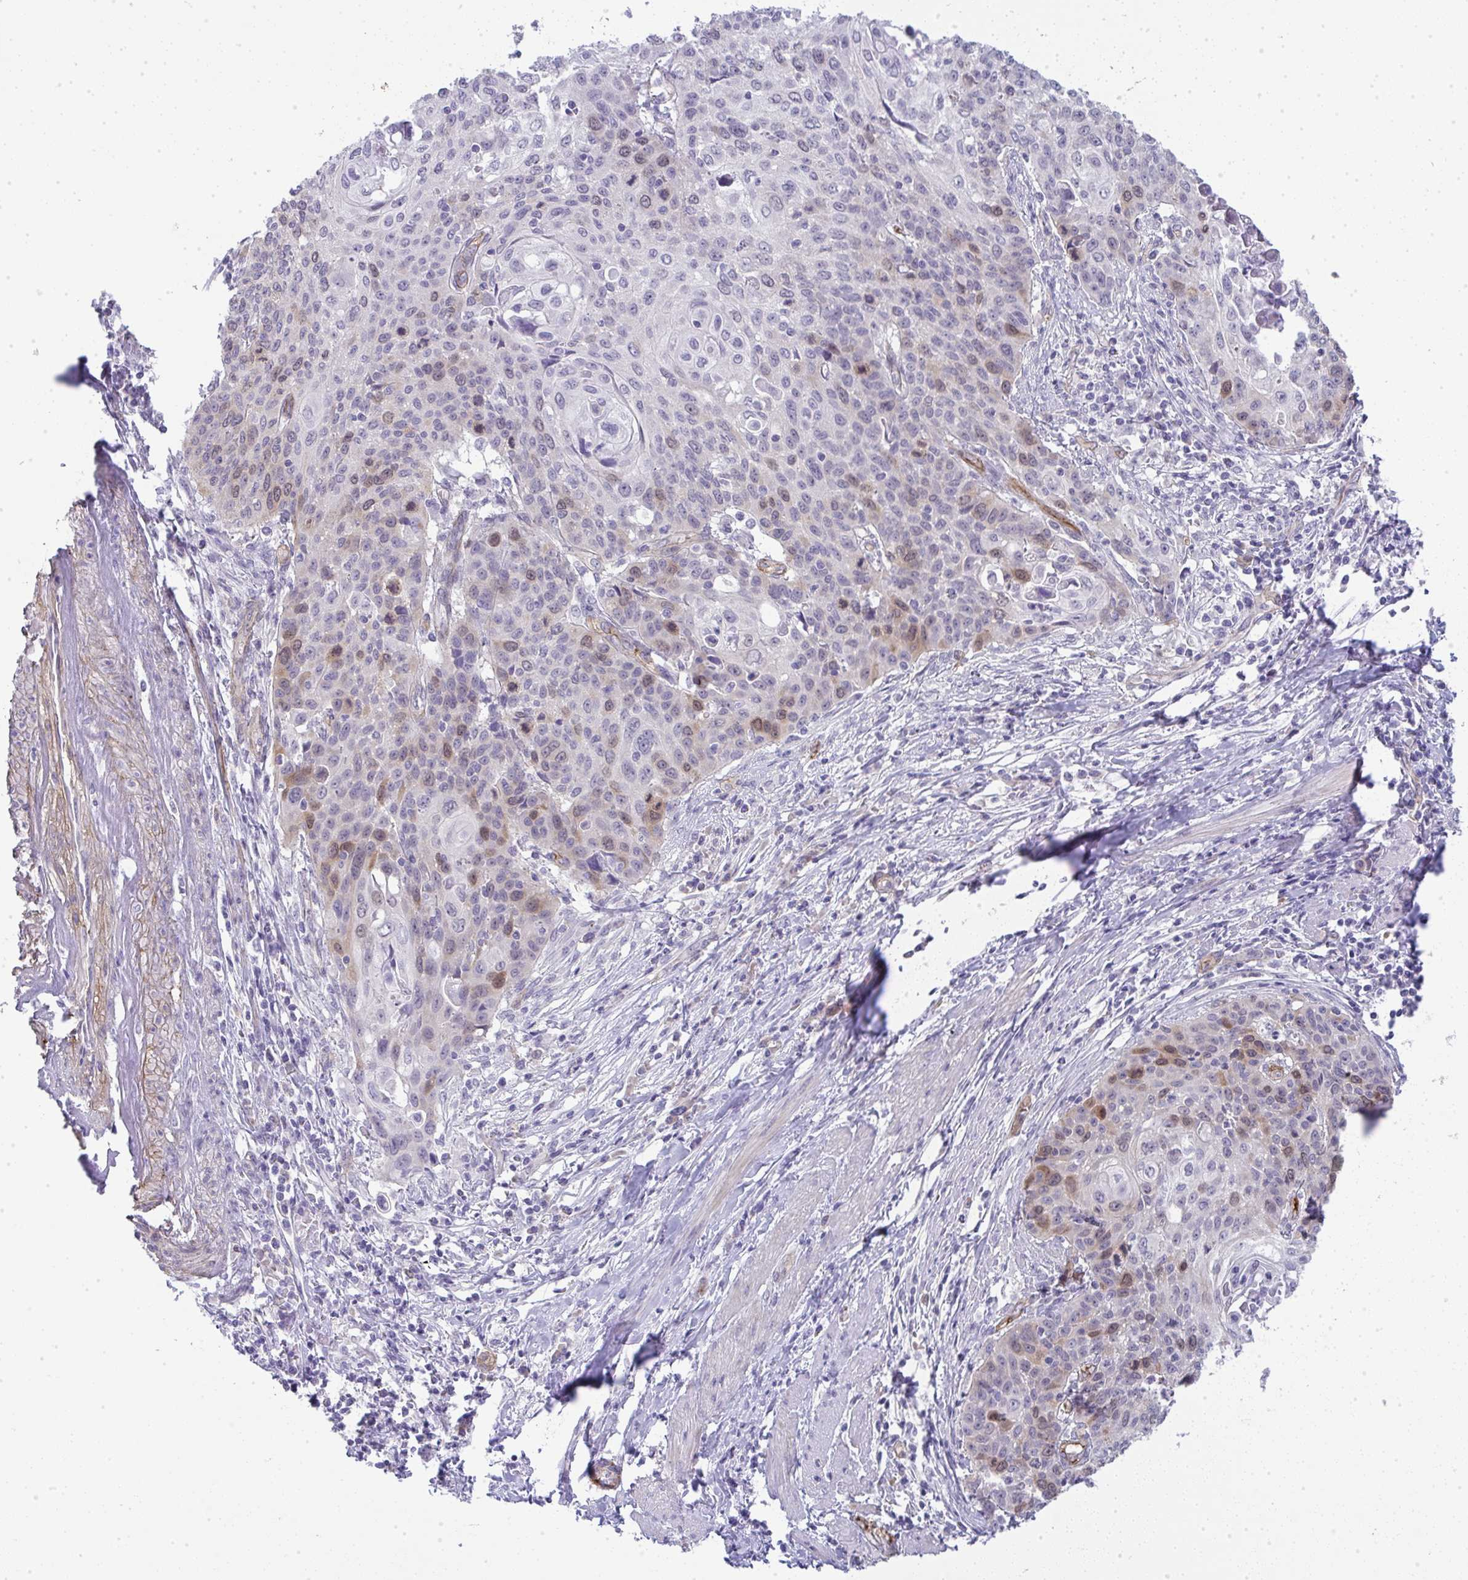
{"staining": {"intensity": "moderate", "quantity": "<25%", "location": "cytoplasmic/membranous,nuclear"}, "tissue": "cervical cancer", "cell_type": "Tumor cells", "image_type": "cancer", "snomed": [{"axis": "morphology", "description": "Squamous cell carcinoma, NOS"}, {"axis": "topography", "description": "Cervix"}], "caption": "Squamous cell carcinoma (cervical) was stained to show a protein in brown. There is low levels of moderate cytoplasmic/membranous and nuclear positivity in approximately <25% of tumor cells. The protein of interest is stained brown, and the nuclei are stained in blue (DAB (3,3'-diaminobenzidine) IHC with brightfield microscopy, high magnification).", "gene": "UBE2S", "patient": {"sex": "female", "age": 65}}